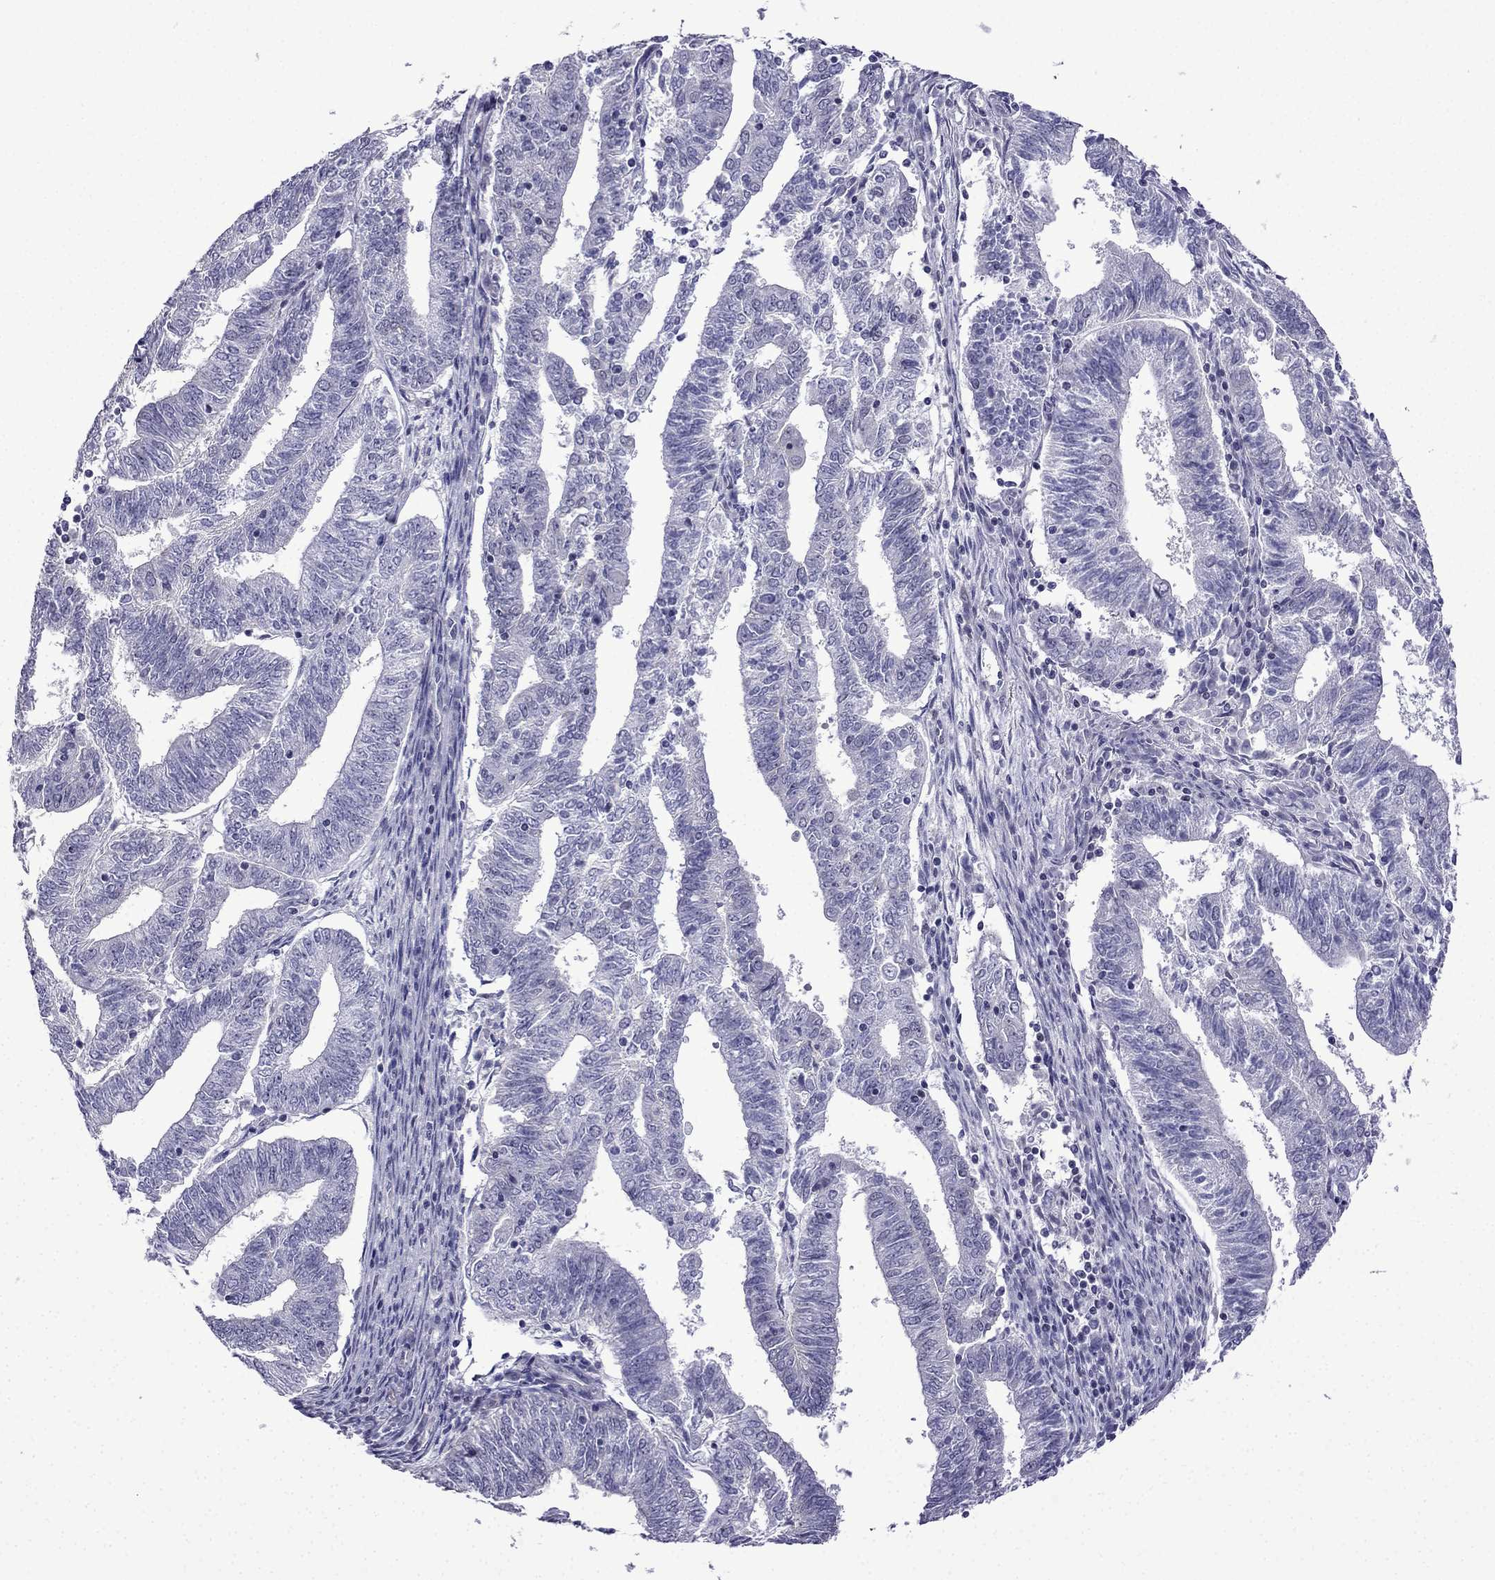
{"staining": {"intensity": "negative", "quantity": "none", "location": "none"}, "tissue": "endometrial cancer", "cell_type": "Tumor cells", "image_type": "cancer", "snomed": [{"axis": "morphology", "description": "Adenocarcinoma, NOS"}, {"axis": "topography", "description": "Endometrium"}], "caption": "IHC of adenocarcinoma (endometrial) shows no positivity in tumor cells.", "gene": "POM121L12", "patient": {"sex": "female", "age": 82}}